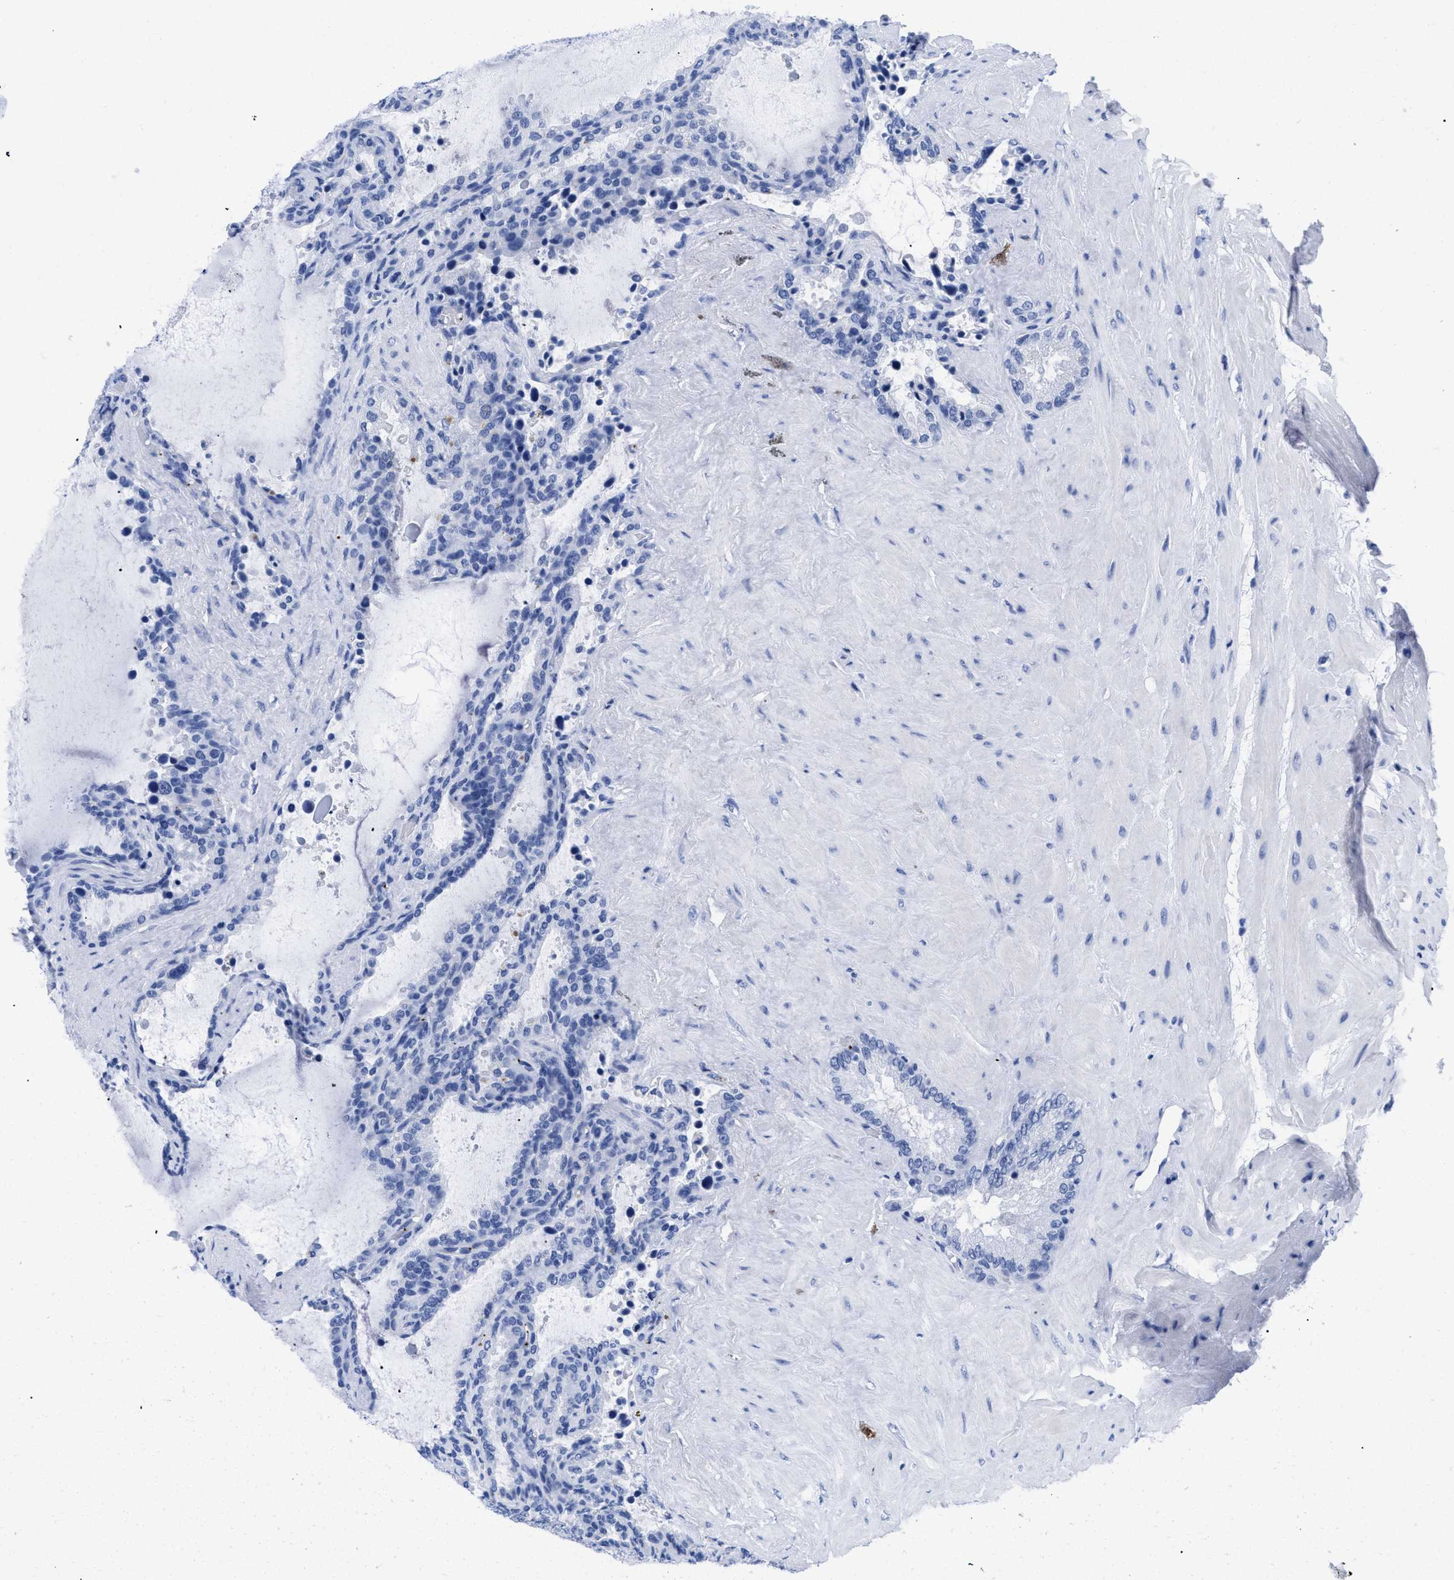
{"staining": {"intensity": "negative", "quantity": "none", "location": "none"}, "tissue": "seminal vesicle", "cell_type": "Glandular cells", "image_type": "normal", "snomed": [{"axis": "morphology", "description": "Normal tissue, NOS"}, {"axis": "topography", "description": "Seminal veicle"}], "caption": "Human seminal vesicle stained for a protein using immunohistochemistry (IHC) reveals no positivity in glandular cells.", "gene": "TREML1", "patient": {"sex": "male", "age": 46}}